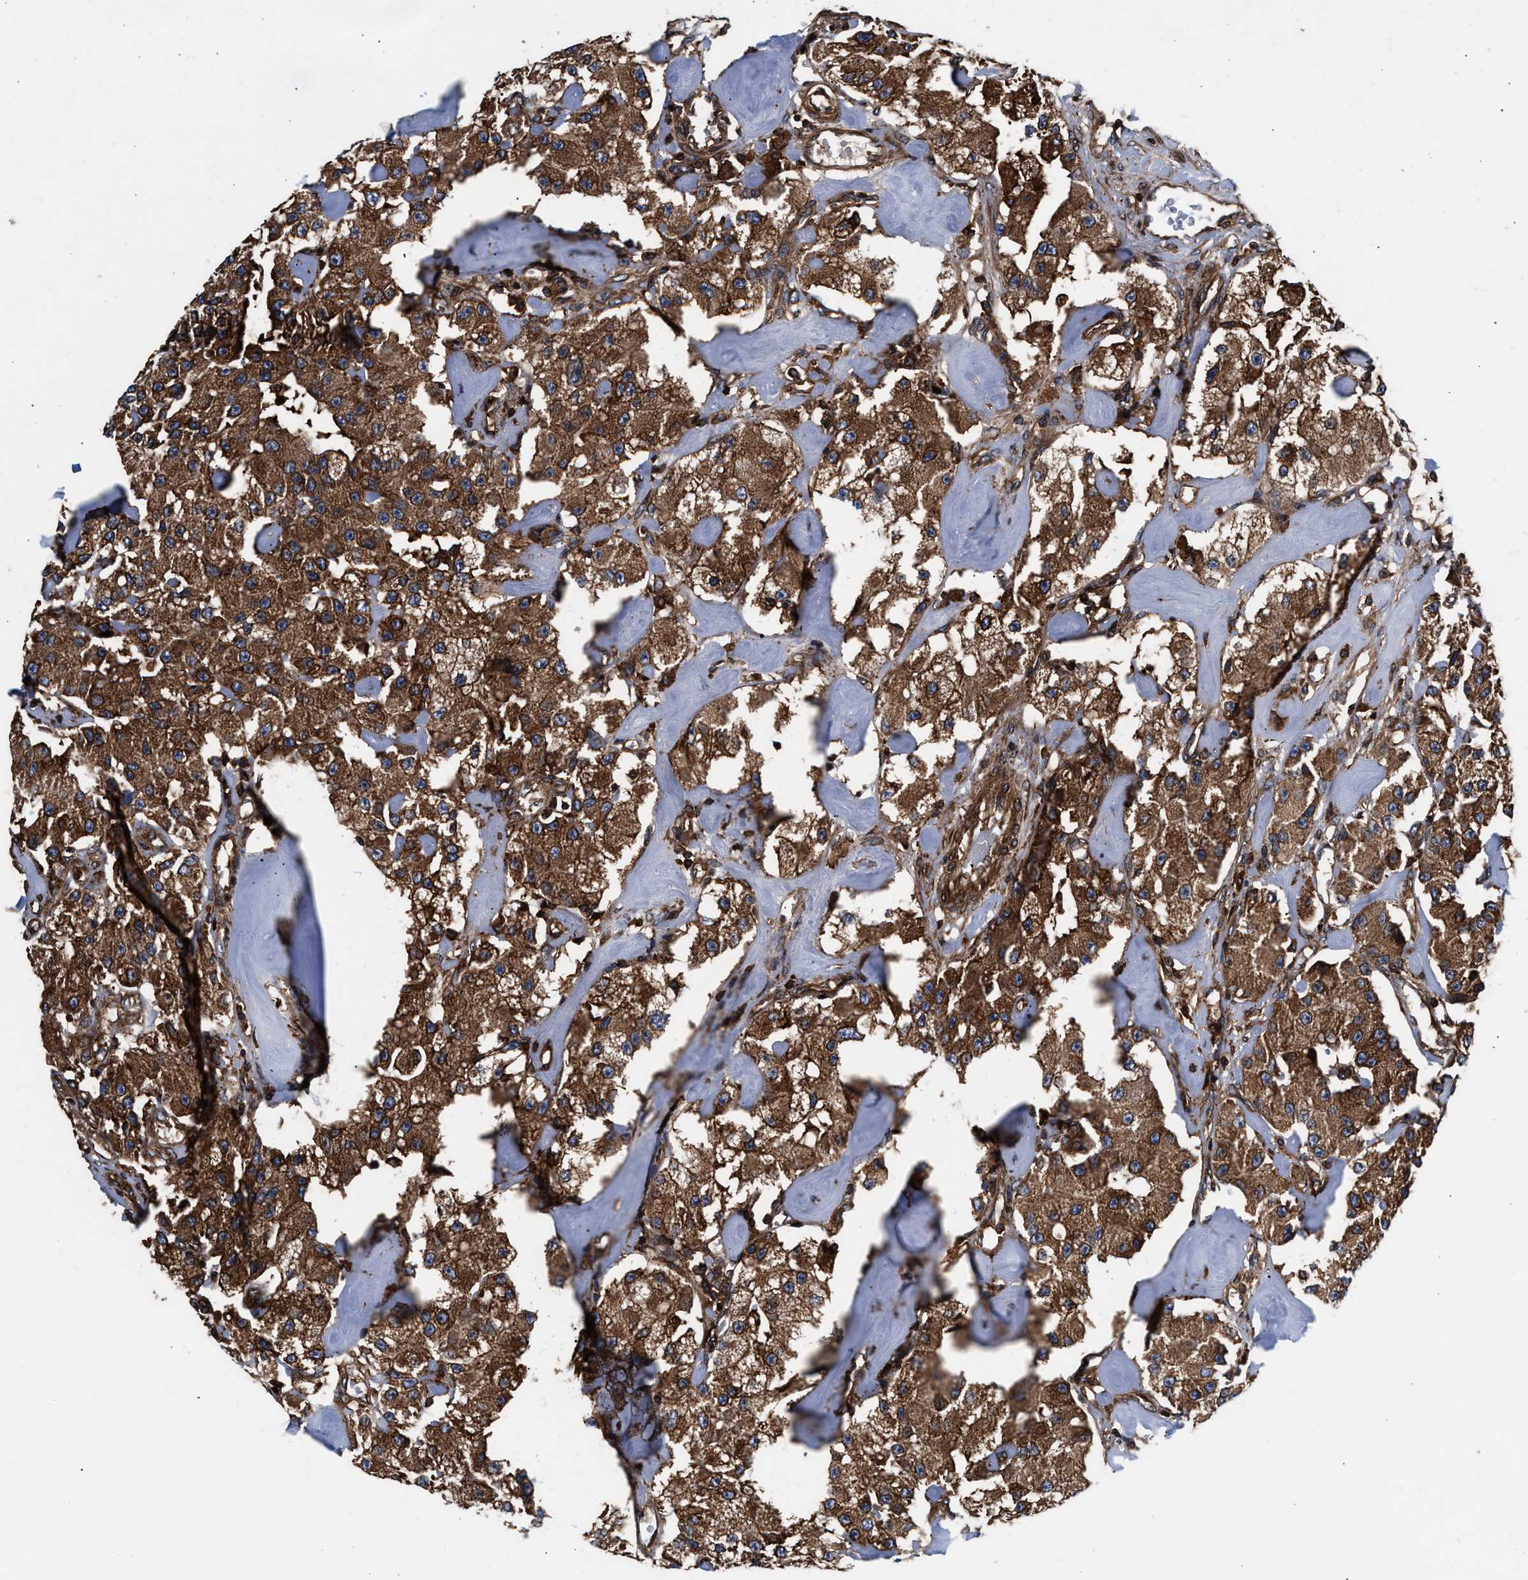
{"staining": {"intensity": "strong", "quantity": ">75%", "location": "cytoplasmic/membranous"}, "tissue": "carcinoid", "cell_type": "Tumor cells", "image_type": "cancer", "snomed": [{"axis": "morphology", "description": "Carcinoid, malignant, NOS"}, {"axis": "topography", "description": "Pancreas"}], "caption": "Immunohistochemistry image of human malignant carcinoid stained for a protein (brown), which demonstrates high levels of strong cytoplasmic/membranous staining in about >75% of tumor cells.", "gene": "KYAT1", "patient": {"sex": "male", "age": 41}}